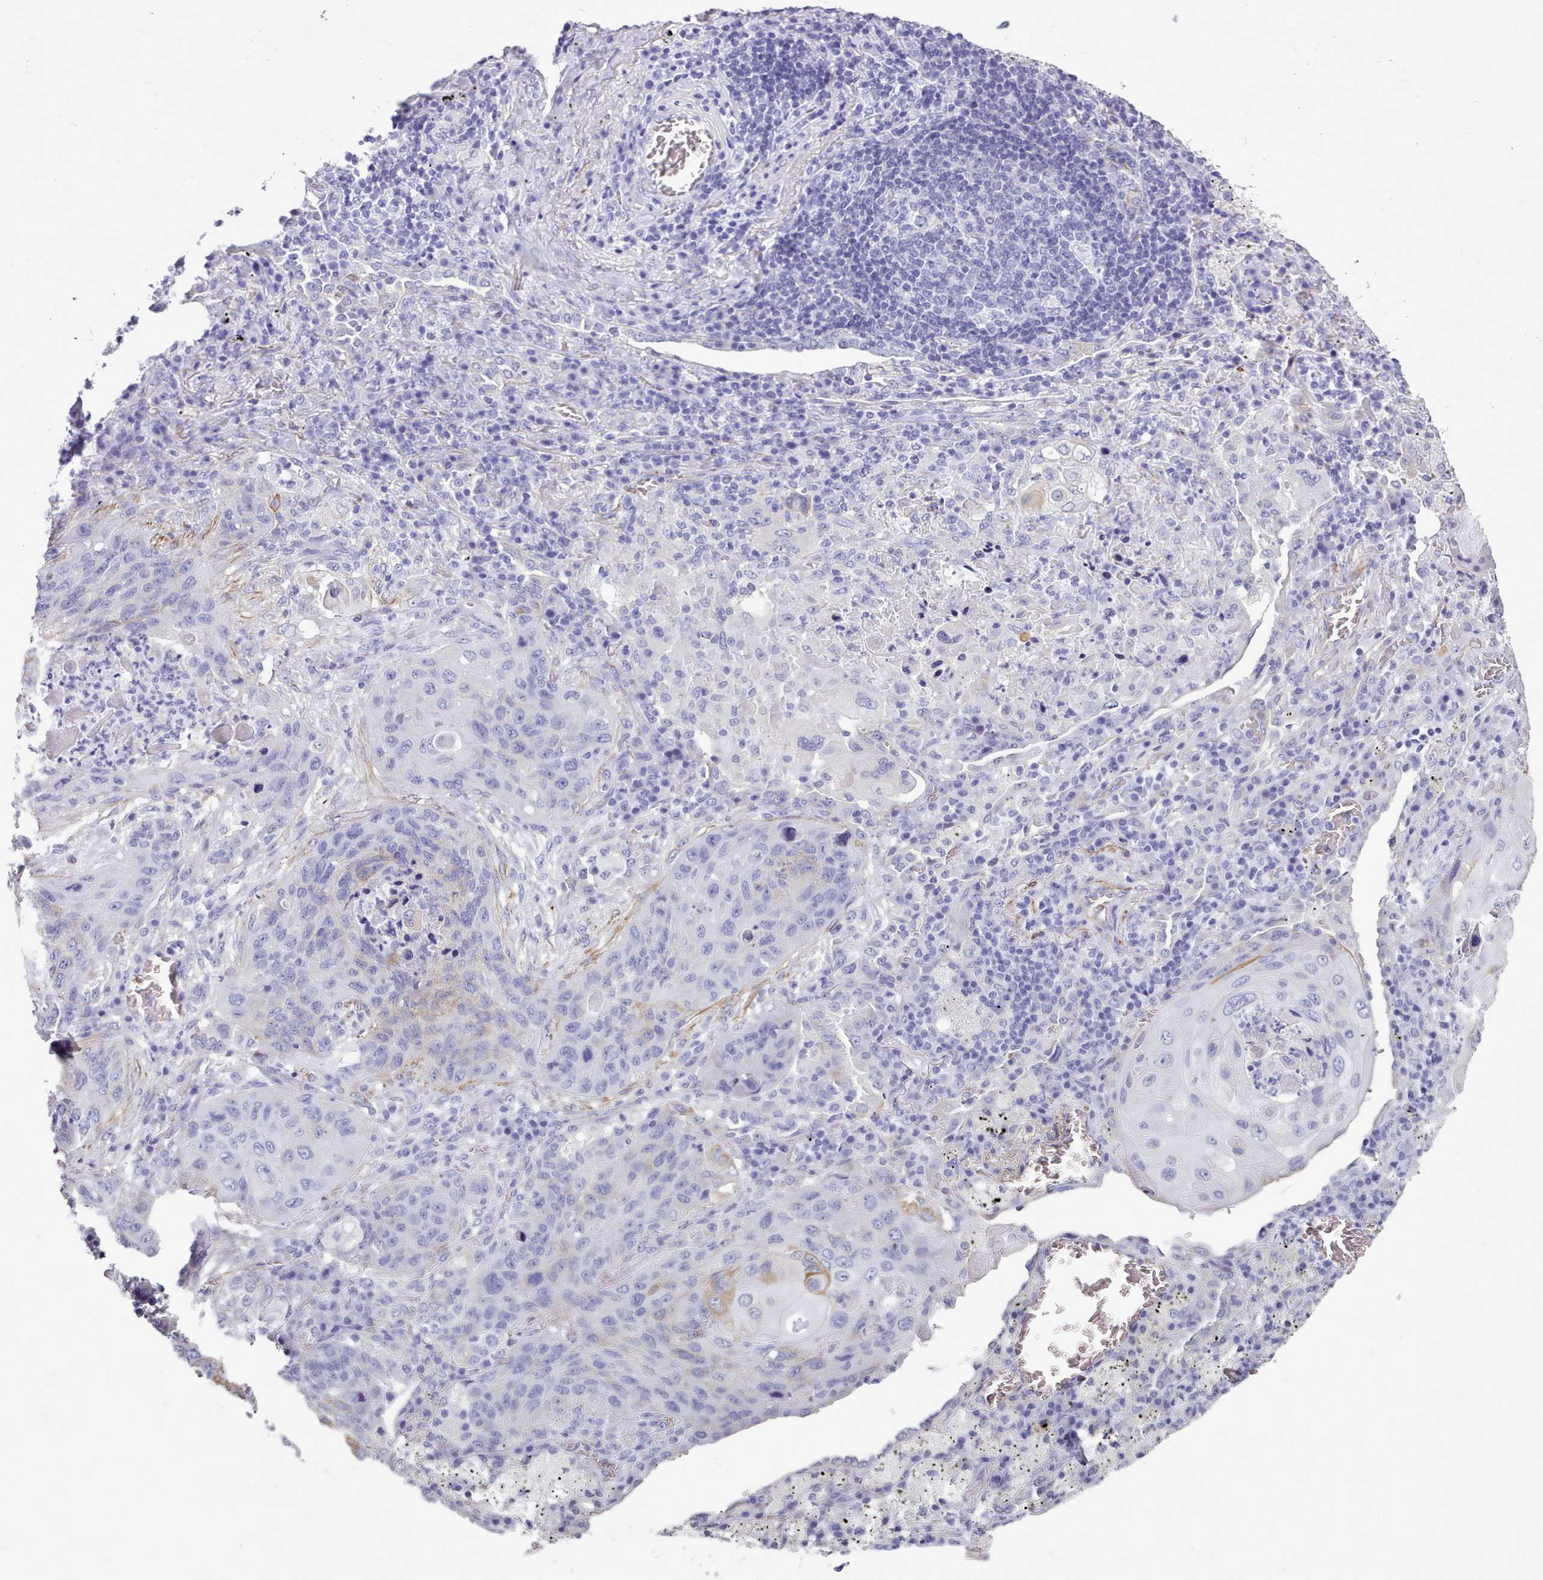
{"staining": {"intensity": "moderate", "quantity": "<25%", "location": "cytoplasmic/membranous"}, "tissue": "lung cancer", "cell_type": "Tumor cells", "image_type": "cancer", "snomed": [{"axis": "morphology", "description": "Squamous cell carcinoma, NOS"}, {"axis": "topography", "description": "Lung"}], "caption": "Immunohistochemistry of human lung cancer (squamous cell carcinoma) reveals low levels of moderate cytoplasmic/membranous staining in about <25% of tumor cells. Nuclei are stained in blue.", "gene": "FPGS", "patient": {"sex": "female", "age": 63}}